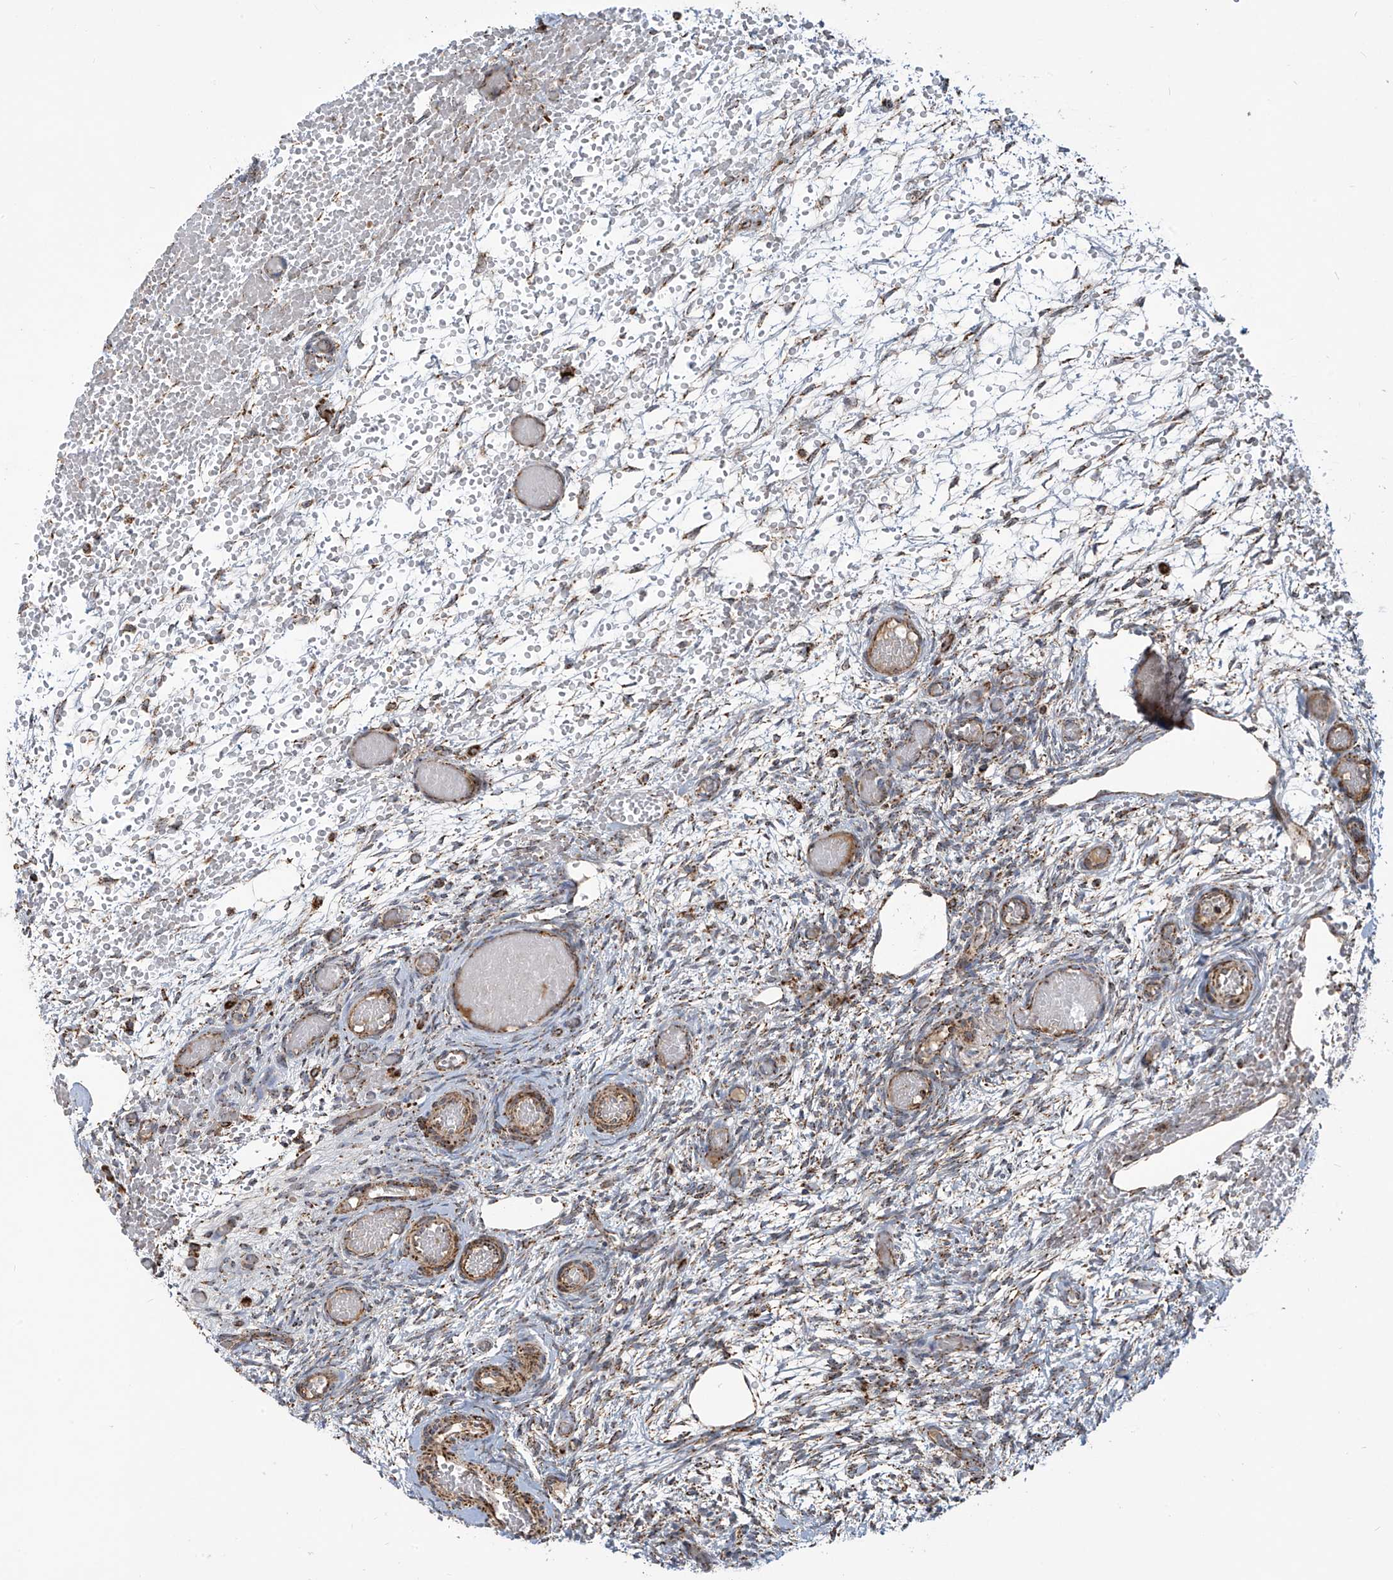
{"staining": {"intensity": "strong", "quantity": ">75%", "location": "cytoplasmic/membranous"}, "tissue": "ovary", "cell_type": "Follicle cells", "image_type": "normal", "snomed": [{"axis": "morphology", "description": "Adenocarcinoma, NOS"}, {"axis": "topography", "description": "Endometrium"}], "caption": "Protein expression analysis of normal ovary displays strong cytoplasmic/membranous staining in approximately >75% of follicle cells. (IHC, brightfield microscopy, high magnification).", "gene": "COX10", "patient": {"sex": "female", "age": 32}}